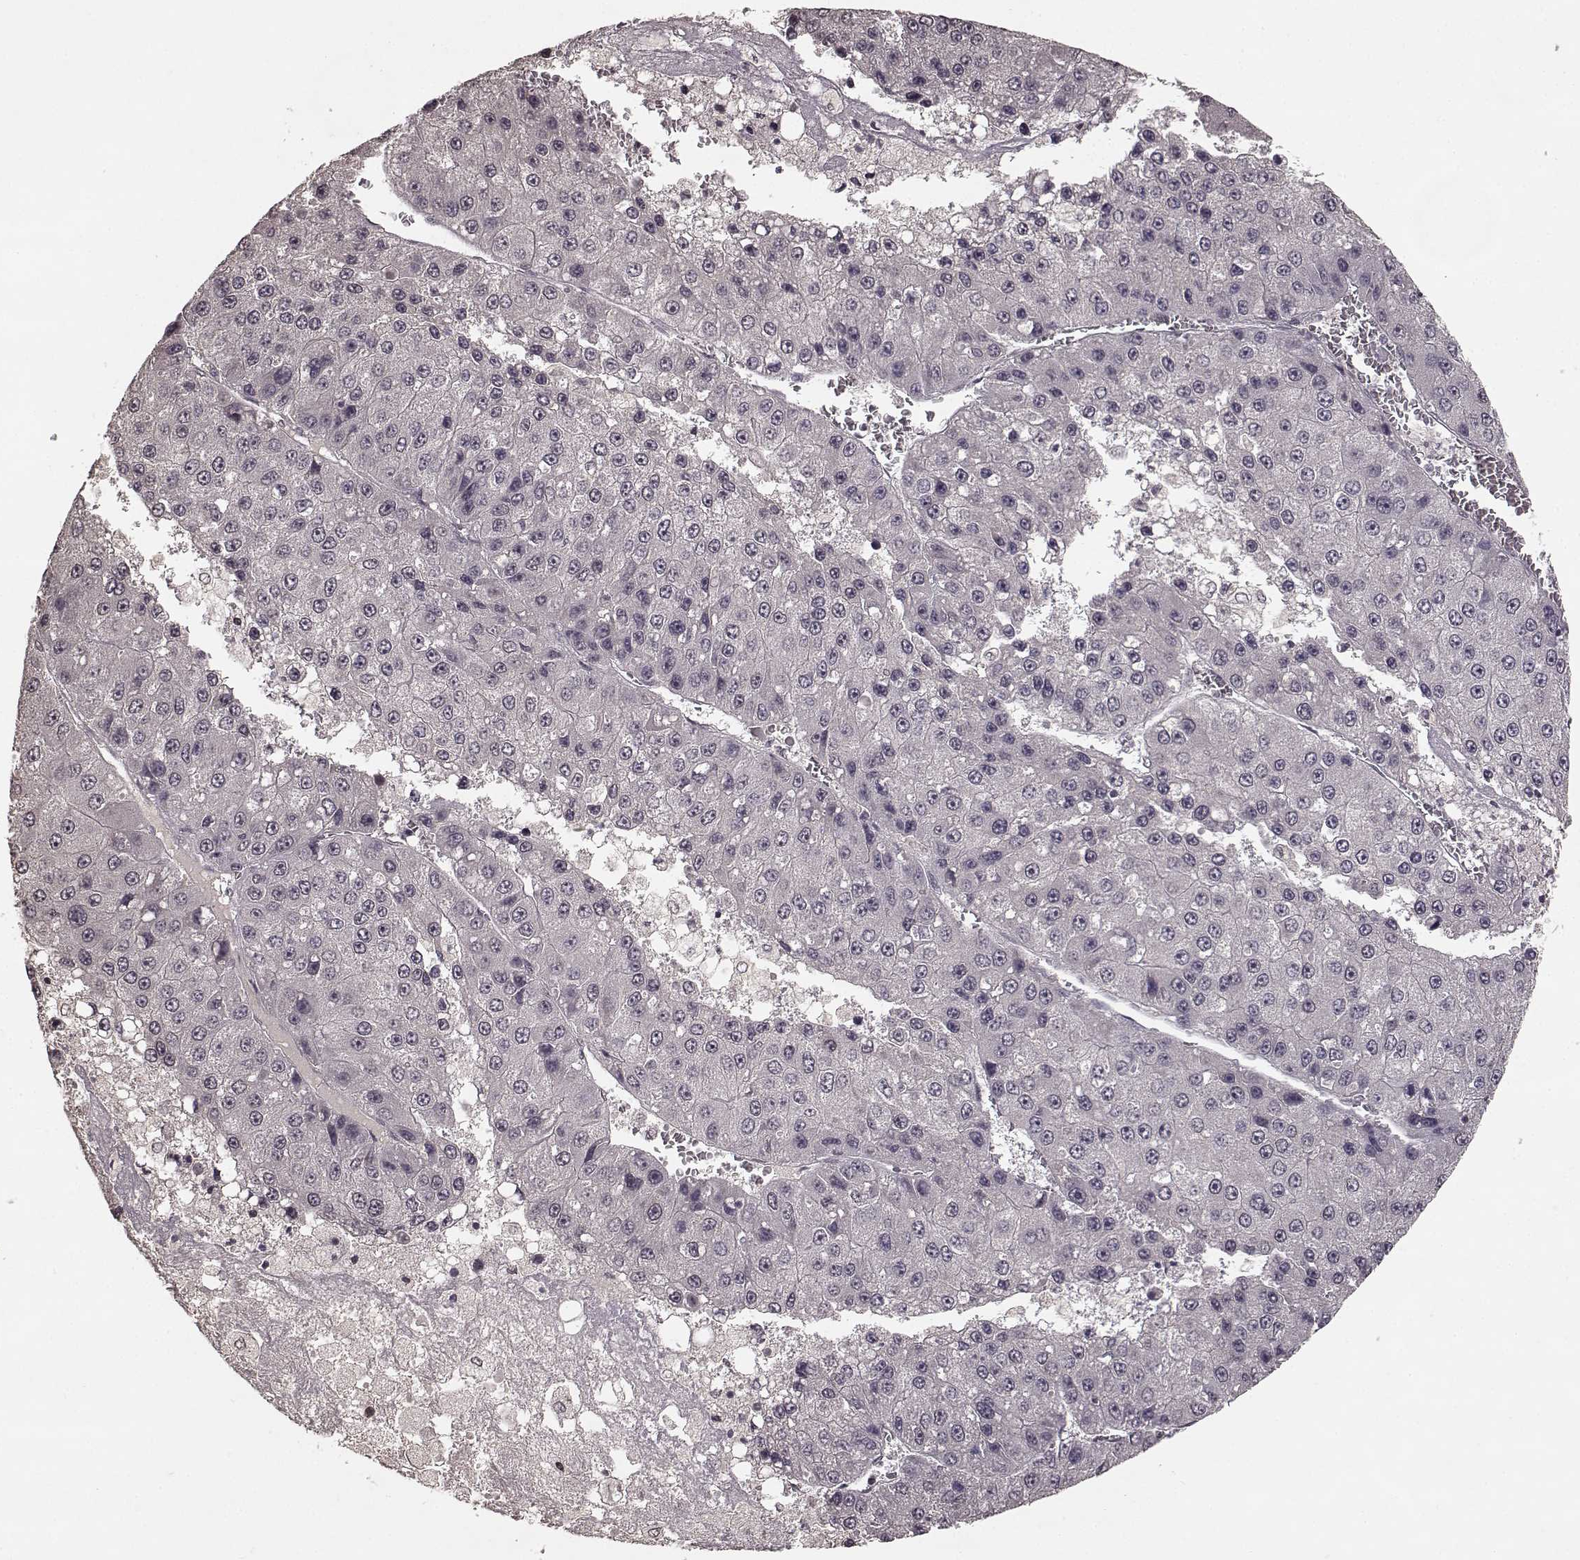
{"staining": {"intensity": "negative", "quantity": "none", "location": "none"}, "tissue": "liver cancer", "cell_type": "Tumor cells", "image_type": "cancer", "snomed": [{"axis": "morphology", "description": "Carcinoma, Hepatocellular, NOS"}, {"axis": "topography", "description": "Liver"}], "caption": "Immunohistochemical staining of human hepatocellular carcinoma (liver) displays no significant positivity in tumor cells.", "gene": "NTRK2", "patient": {"sex": "female", "age": 73}}